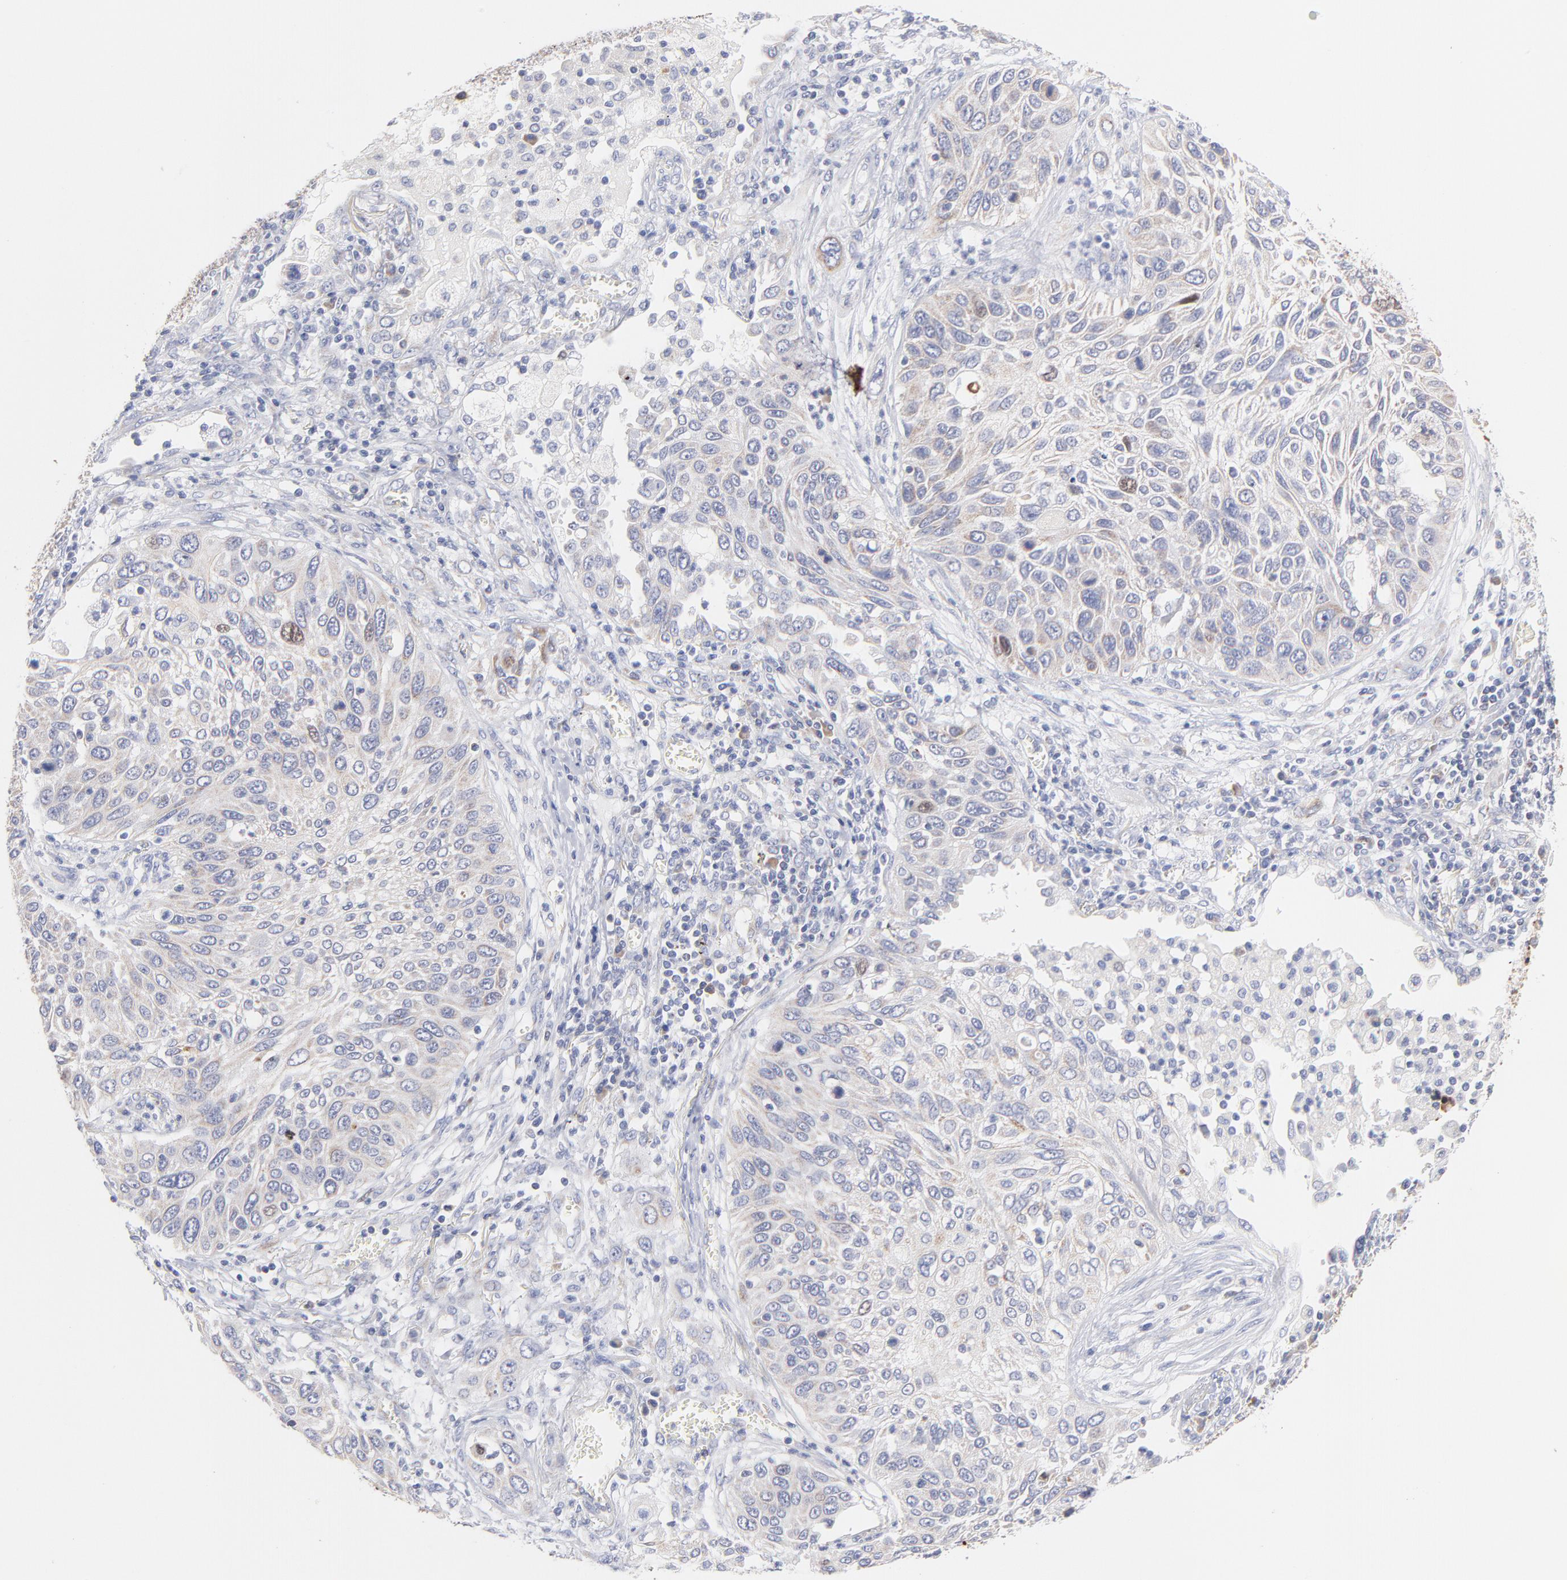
{"staining": {"intensity": "weak", "quantity": "<25%", "location": "cytoplasmic/membranous"}, "tissue": "lung cancer", "cell_type": "Tumor cells", "image_type": "cancer", "snomed": [{"axis": "morphology", "description": "Squamous cell carcinoma, NOS"}, {"axis": "topography", "description": "Lung"}], "caption": "The immunohistochemistry image has no significant expression in tumor cells of lung squamous cell carcinoma tissue. Brightfield microscopy of immunohistochemistry (IHC) stained with DAB (3,3'-diaminobenzidine) (brown) and hematoxylin (blue), captured at high magnification.", "gene": "TIMM8A", "patient": {"sex": "female", "age": 76}}